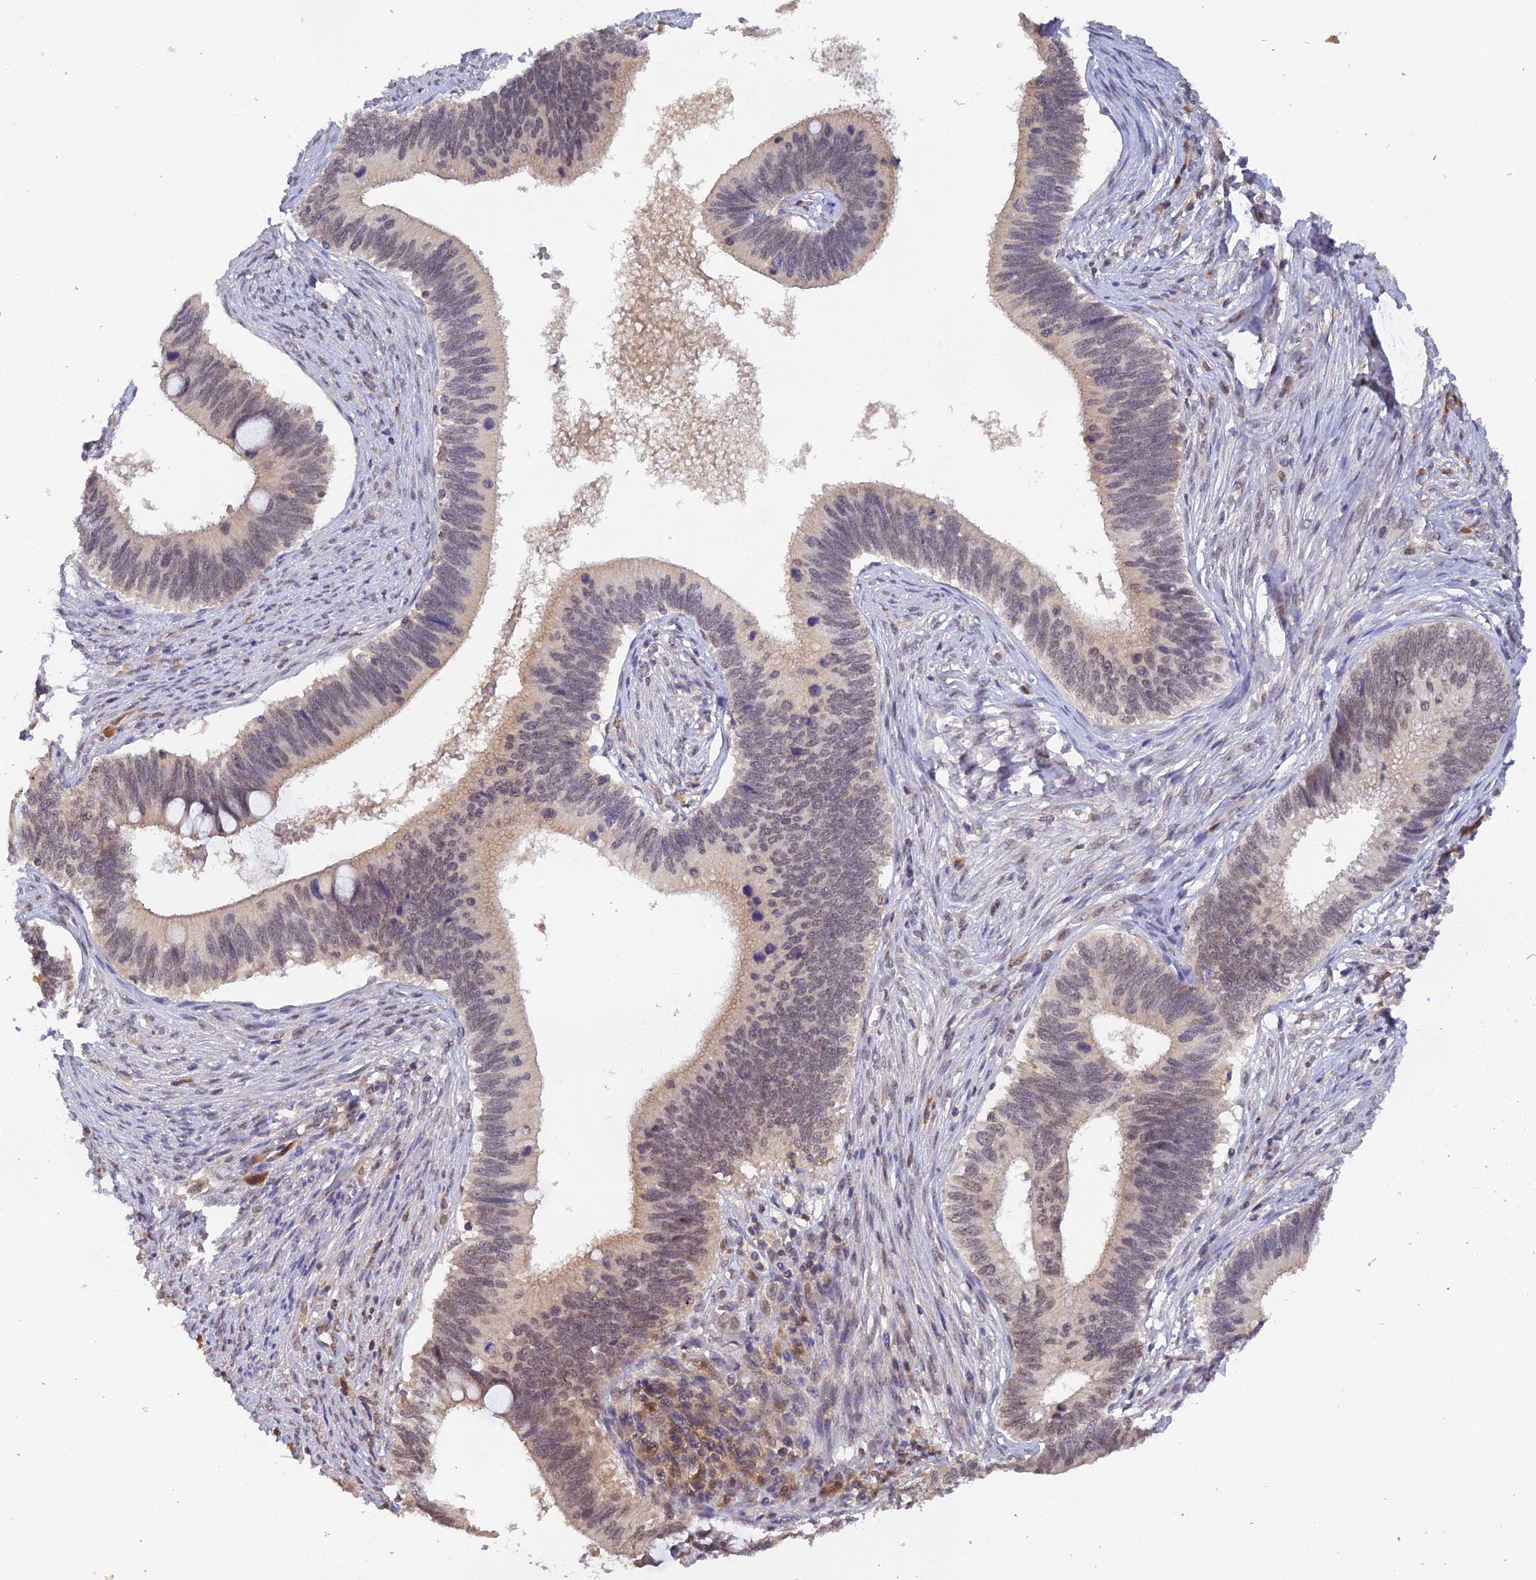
{"staining": {"intensity": "weak", "quantity": "<25%", "location": "nuclear"}, "tissue": "cervical cancer", "cell_type": "Tumor cells", "image_type": "cancer", "snomed": [{"axis": "morphology", "description": "Adenocarcinoma, NOS"}, {"axis": "topography", "description": "Cervix"}], "caption": "Micrograph shows no protein staining in tumor cells of cervical adenocarcinoma tissue. The staining was performed using DAB to visualize the protein expression in brown, while the nuclei were stained in blue with hematoxylin (Magnification: 20x).", "gene": "ZNF436", "patient": {"sex": "female", "age": 42}}